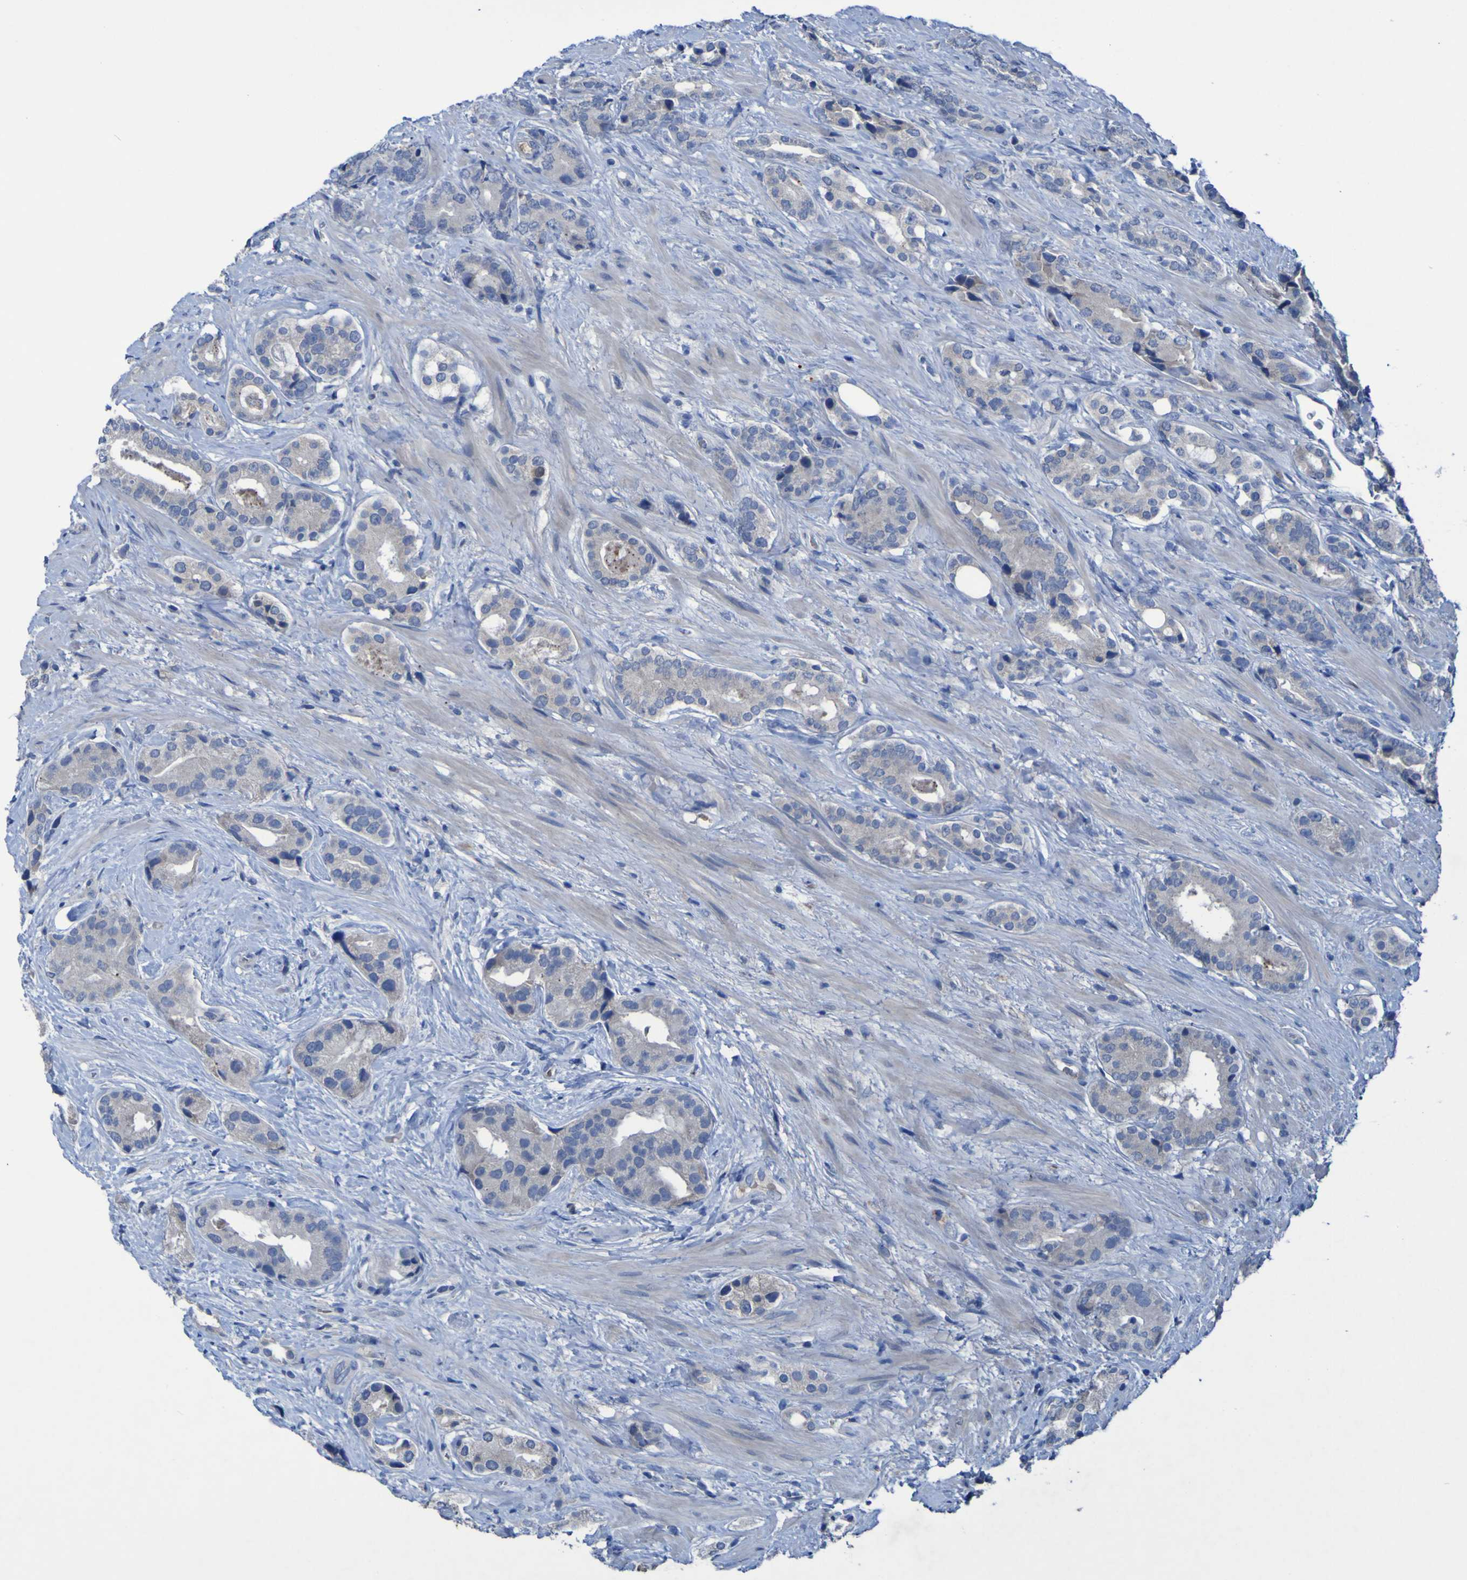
{"staining": {"intensity": "negative", "quantity": "none", "location": "none"}, "tissue": "prostate cancer", "cell_type": "Tumor cells", "image_type": "cancer", "snomed": [{"axis": "morphology", "description": "Adenocarcinoma, High grade"}, {"axis": "topography", "description": "Prostate"}], "caption": "High-grade adenocarcinoma (prostate) was stained to show a protein in brown. There is no significant staining in tumor cells. (DAB (3,3'-diaminobenzidine) IHC with hematoxylin counter stain).", "gene": "SGK2", "patient": {"sex": "male", "age": 71}}